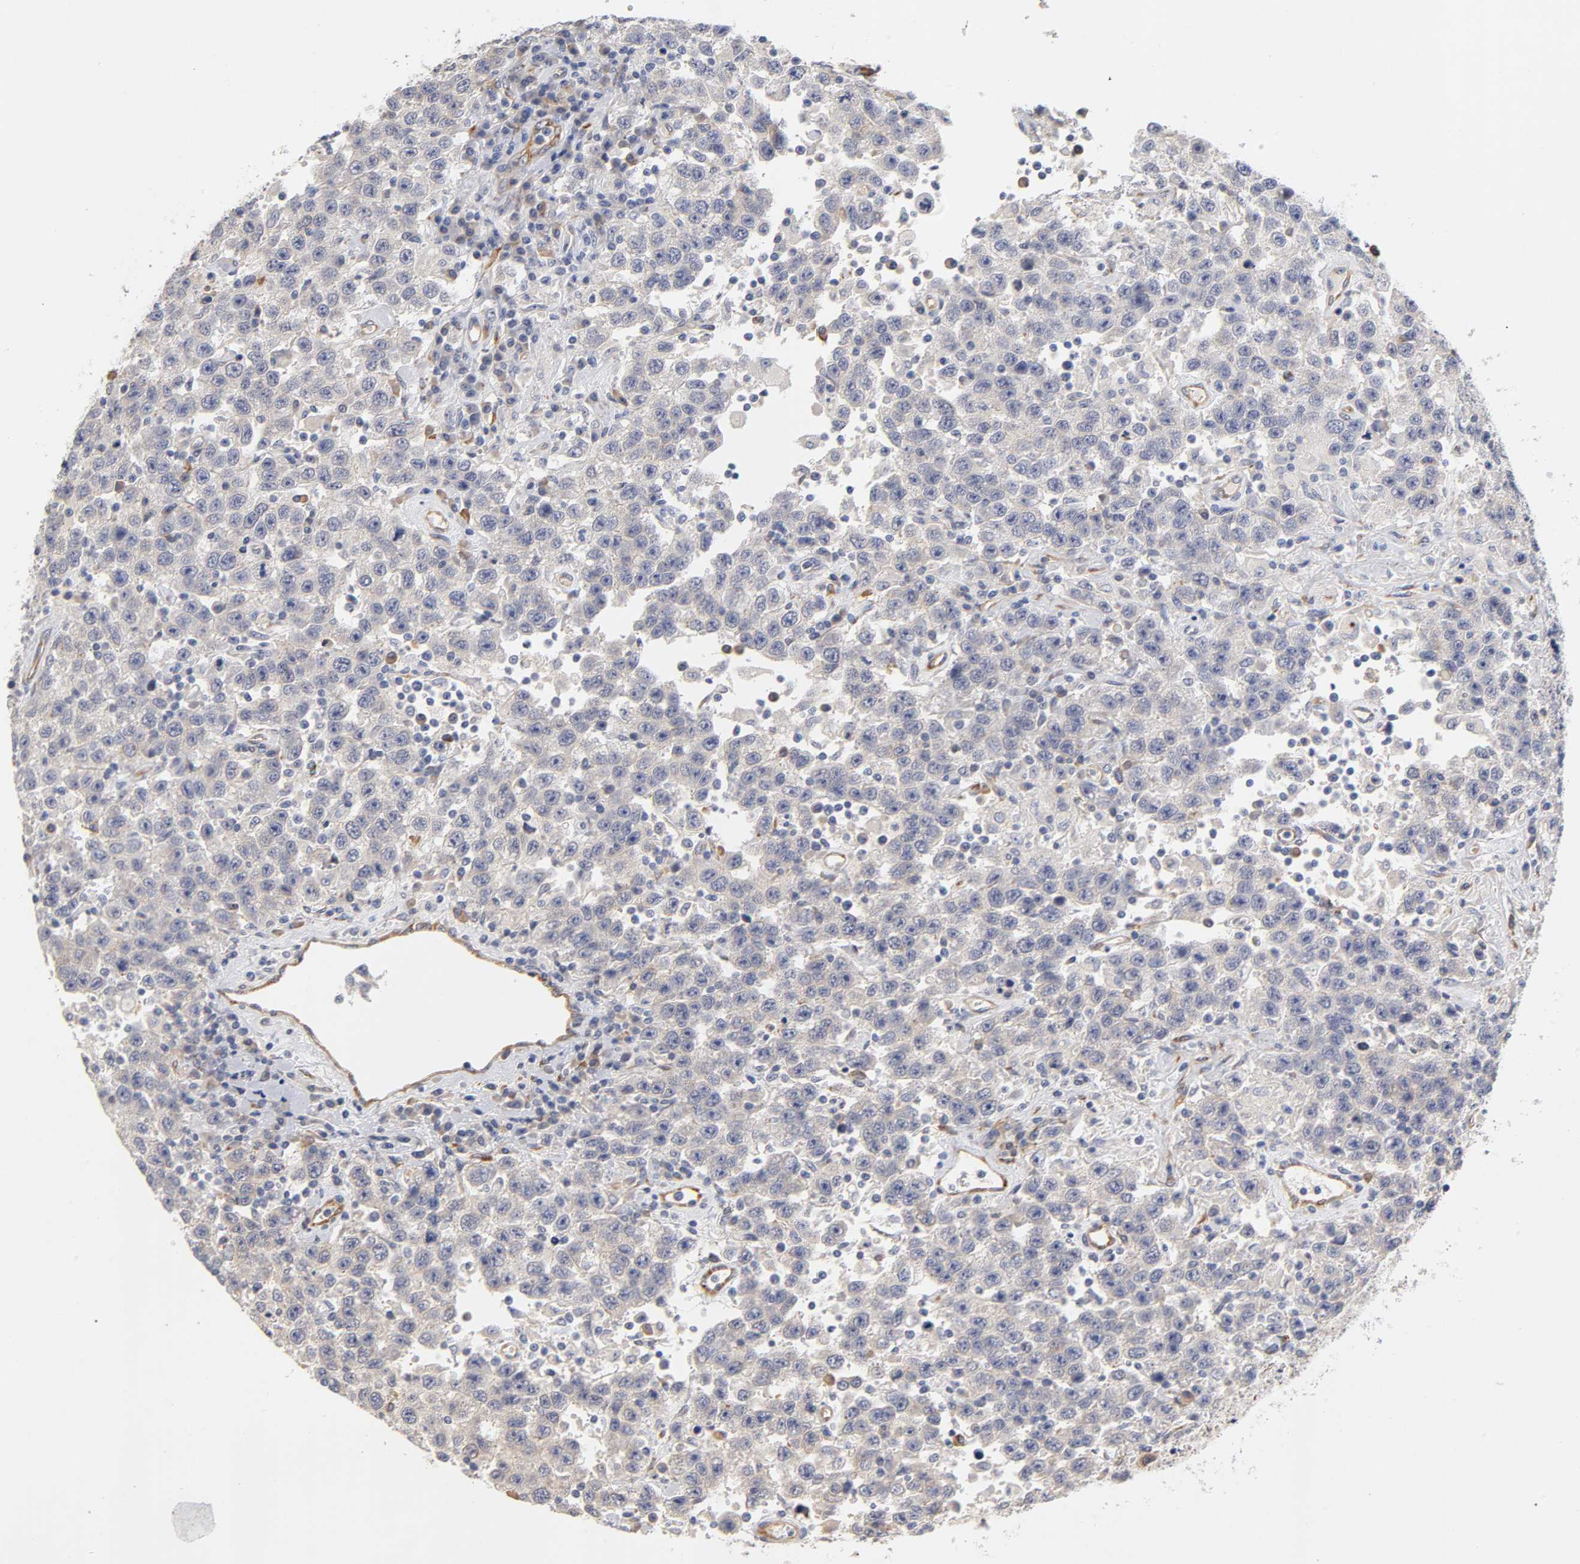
{"staining": {"intensity": "negative", "quantity": "none", "location": "none"}, "tissue": "testis cancer", "cell_type": "Tumor cells", "image_type": "cancer", "snomed": [{"axis": "morphology", "description": "Seminoma, NOS"}, {"axis": "topography", "description": "Testis"}], "caption": "Micrograph shows no protein positivity in tumor cells of seminoma (testis) tissue. The staining was performed using DAB (3,3'-diaminobenzidine) to visualize the protein expression in brown, while the nuclei were stained in blue with hematoxylin (Magnification: 20x).", "gene": "LAMB1", "patient": {"sex": "male", "age": 41}}